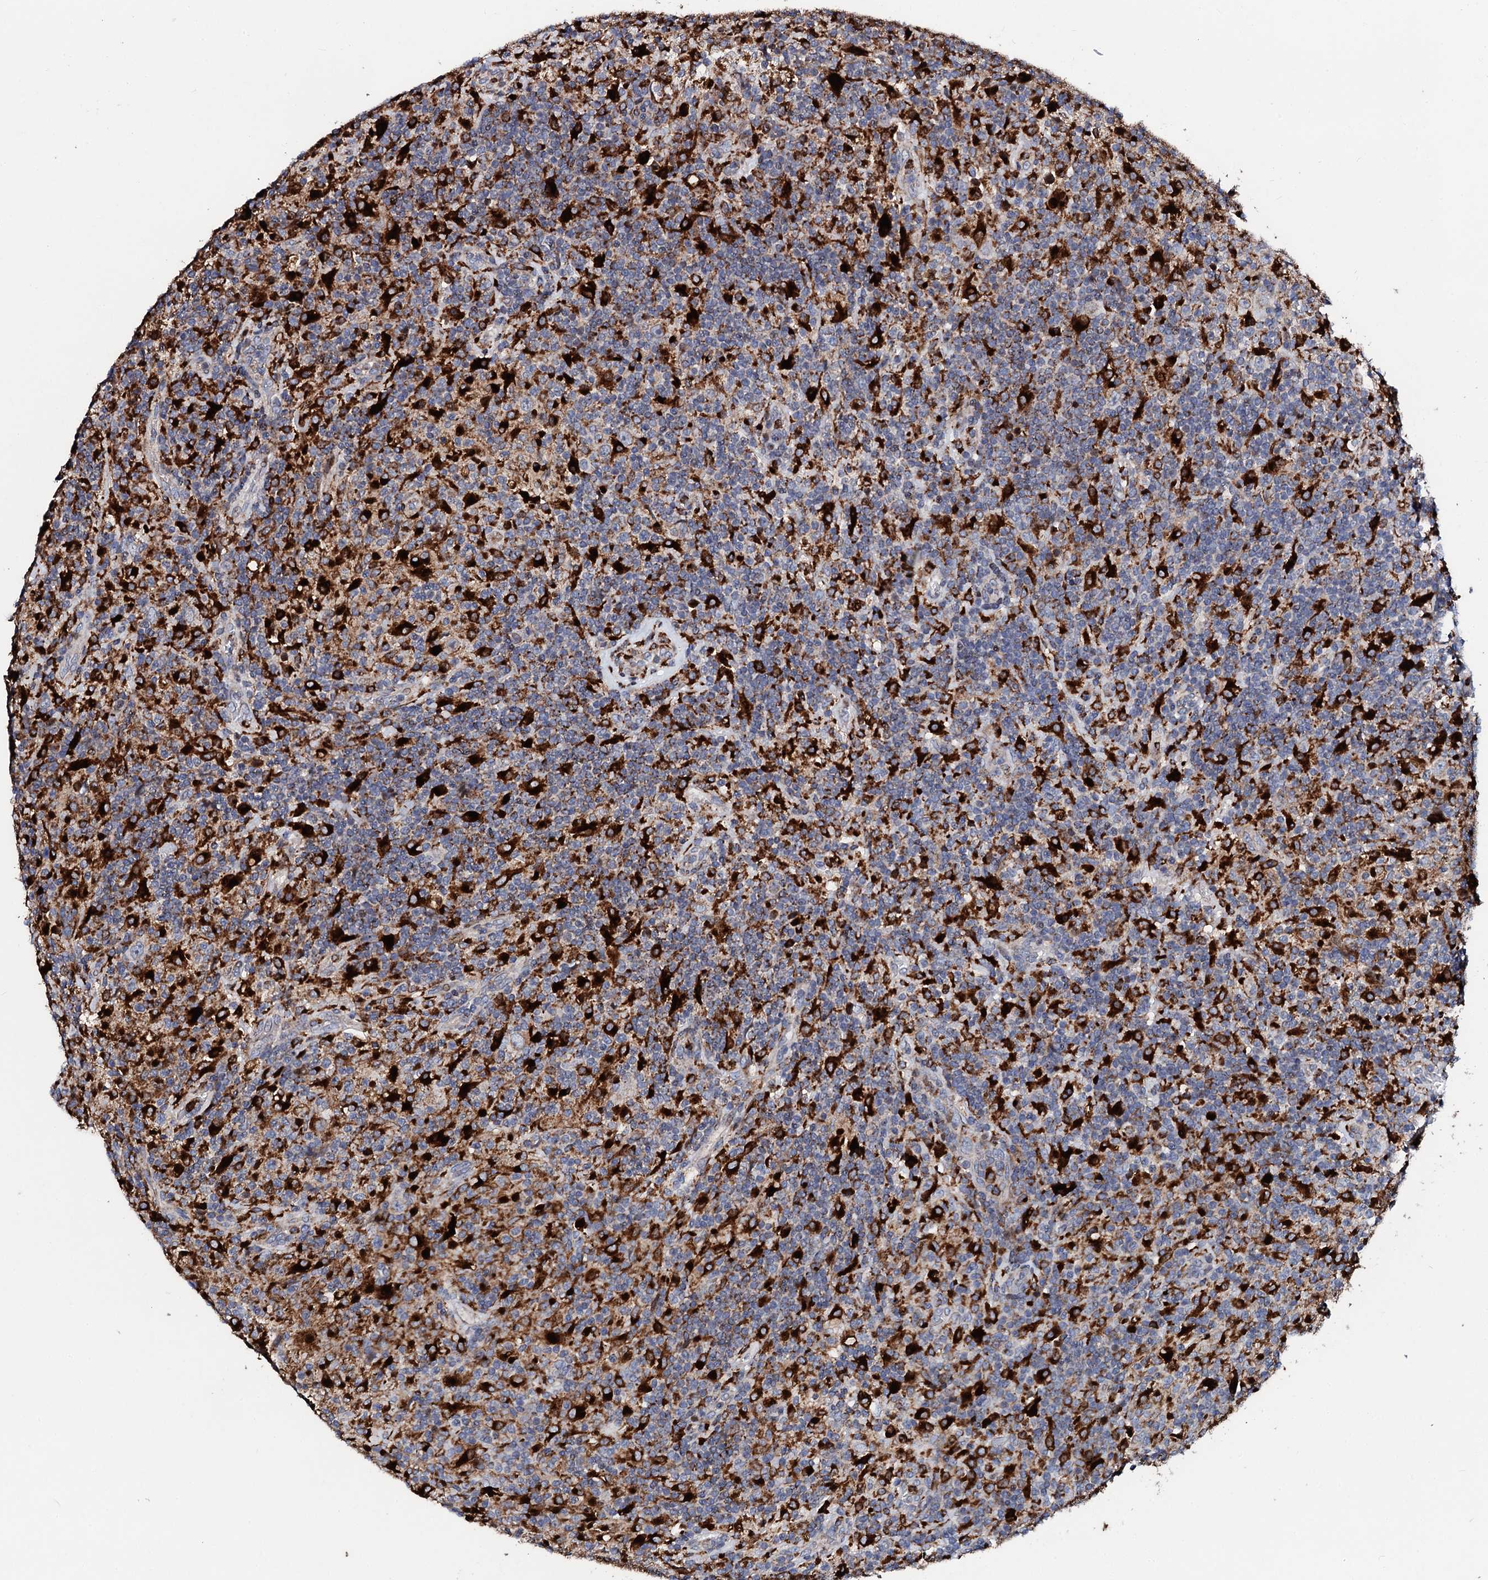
{"staining": {"intensity": "strong", "quantity": "25%-75%", "location": "cytoplasmic/membranous"}, "tissue": "lymphoma", "cell_type": "Tumor cells", "image_type": "cancer", "snomed": [{"axis": "morphology", "description": "Hodgkin's disease, NOS"}, {"axis": "topography", "description": "Lymph node"}], "caption": "Immunohistochemical staining of human lymphoma shows high levels of strong cytoplasmic/membranous protein expression in about 25%-75% of tumor cells.", "gene": "TCIRG1", "patient": {"sex": "male", "age": 70}}